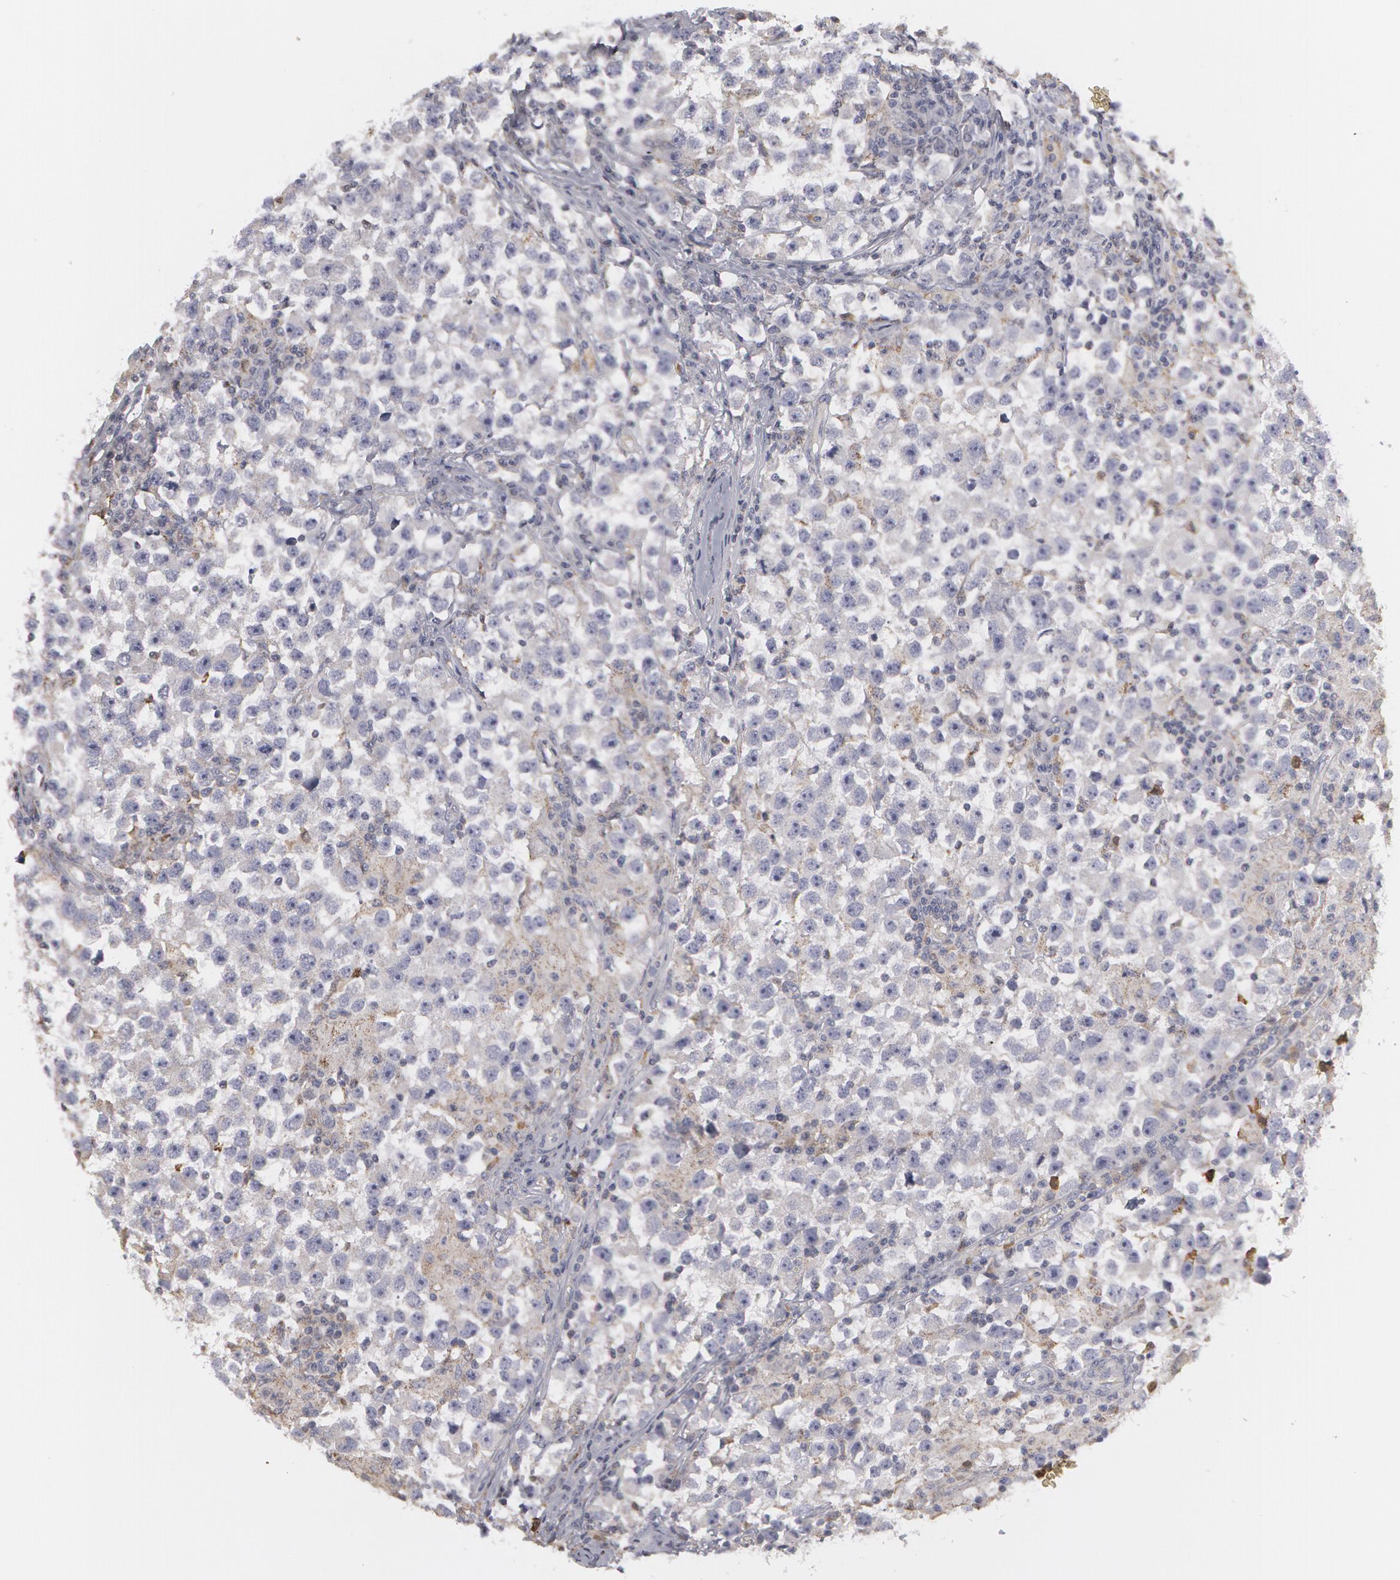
{"staining": {"intensity": "weak", "quantity": "<25%", "location": "cytoplasmic/membranous"}, "tissue": "testis cancer", "cell_type": "Tumor cells", "image_type": "cancer", "snomed": [{"axis": "morphology", "description": "Seminoma, NOS"}, {"axis": "topography", "description": "Testis"}], "caption": "High magnification brightfield microscopy of testis seminoma stained with DAB (3,3'-diaminobenzidine) (brown) and counterstained with hematoxylin (blue): tumor cells show no significant positivity.", "gene": "CAT", "patient": {"sex": "male", "age": 33}}